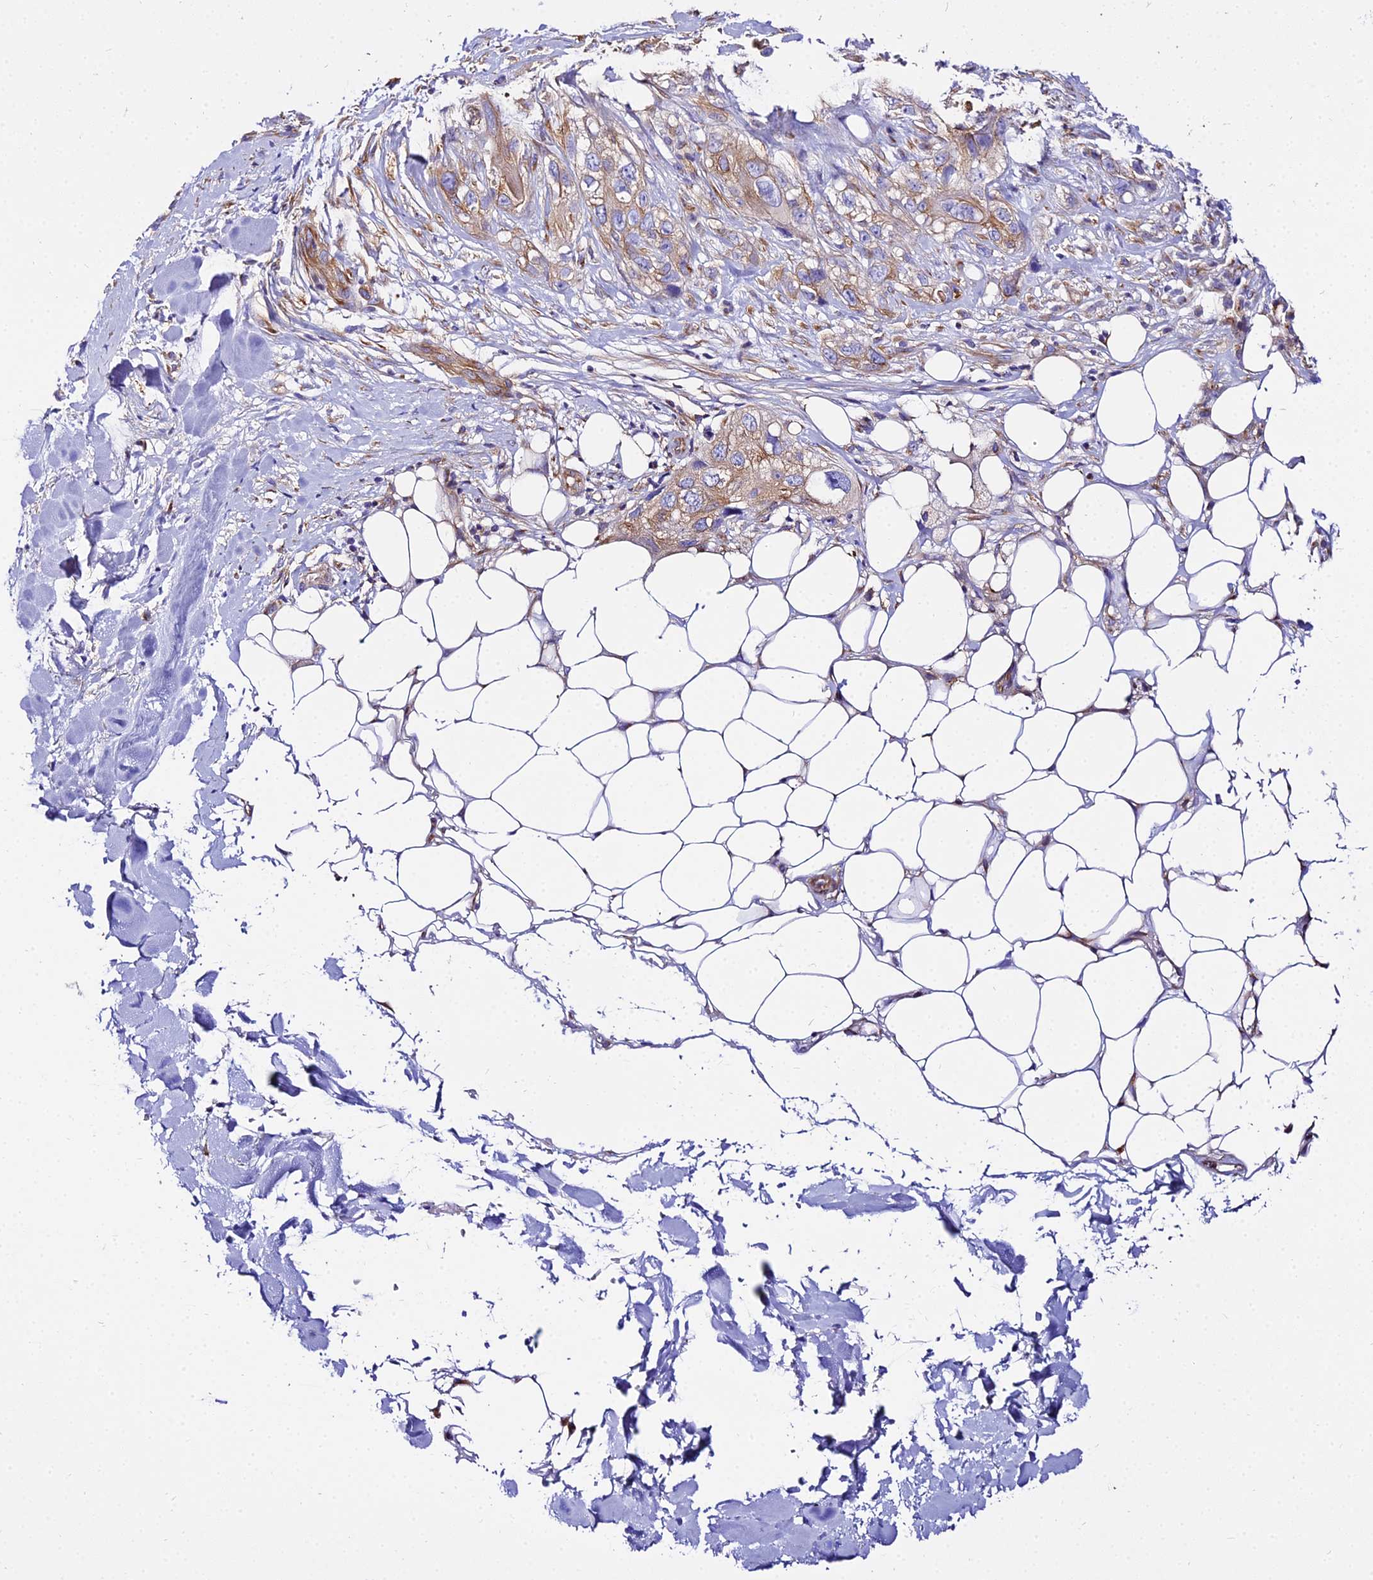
{"staining": {"intensity": "moderate", "quantity": ">75%", "location": "cytoplasmic/membranous"}, "tissue": "skin cancer", "cell_type": "Tumor cells", "image_type": "cancer", "snomed": [{"axis": "morphology", "description": "Normal tissue, NOS"}, {"axis": "morphology", "description": "Squamous cell carcinoma, NOS"}, {"axis": "topography", "description": "Skin"}], "caption": "A high-resolution image shows immunohistochemistry staining of skin squamous cell carcinoma, which displays moderate cytoplasmic/membranous staining in about >75% of tumor cells.", "gene": "TUBA3D", "patient": {"sex": "male", "age": 72}}